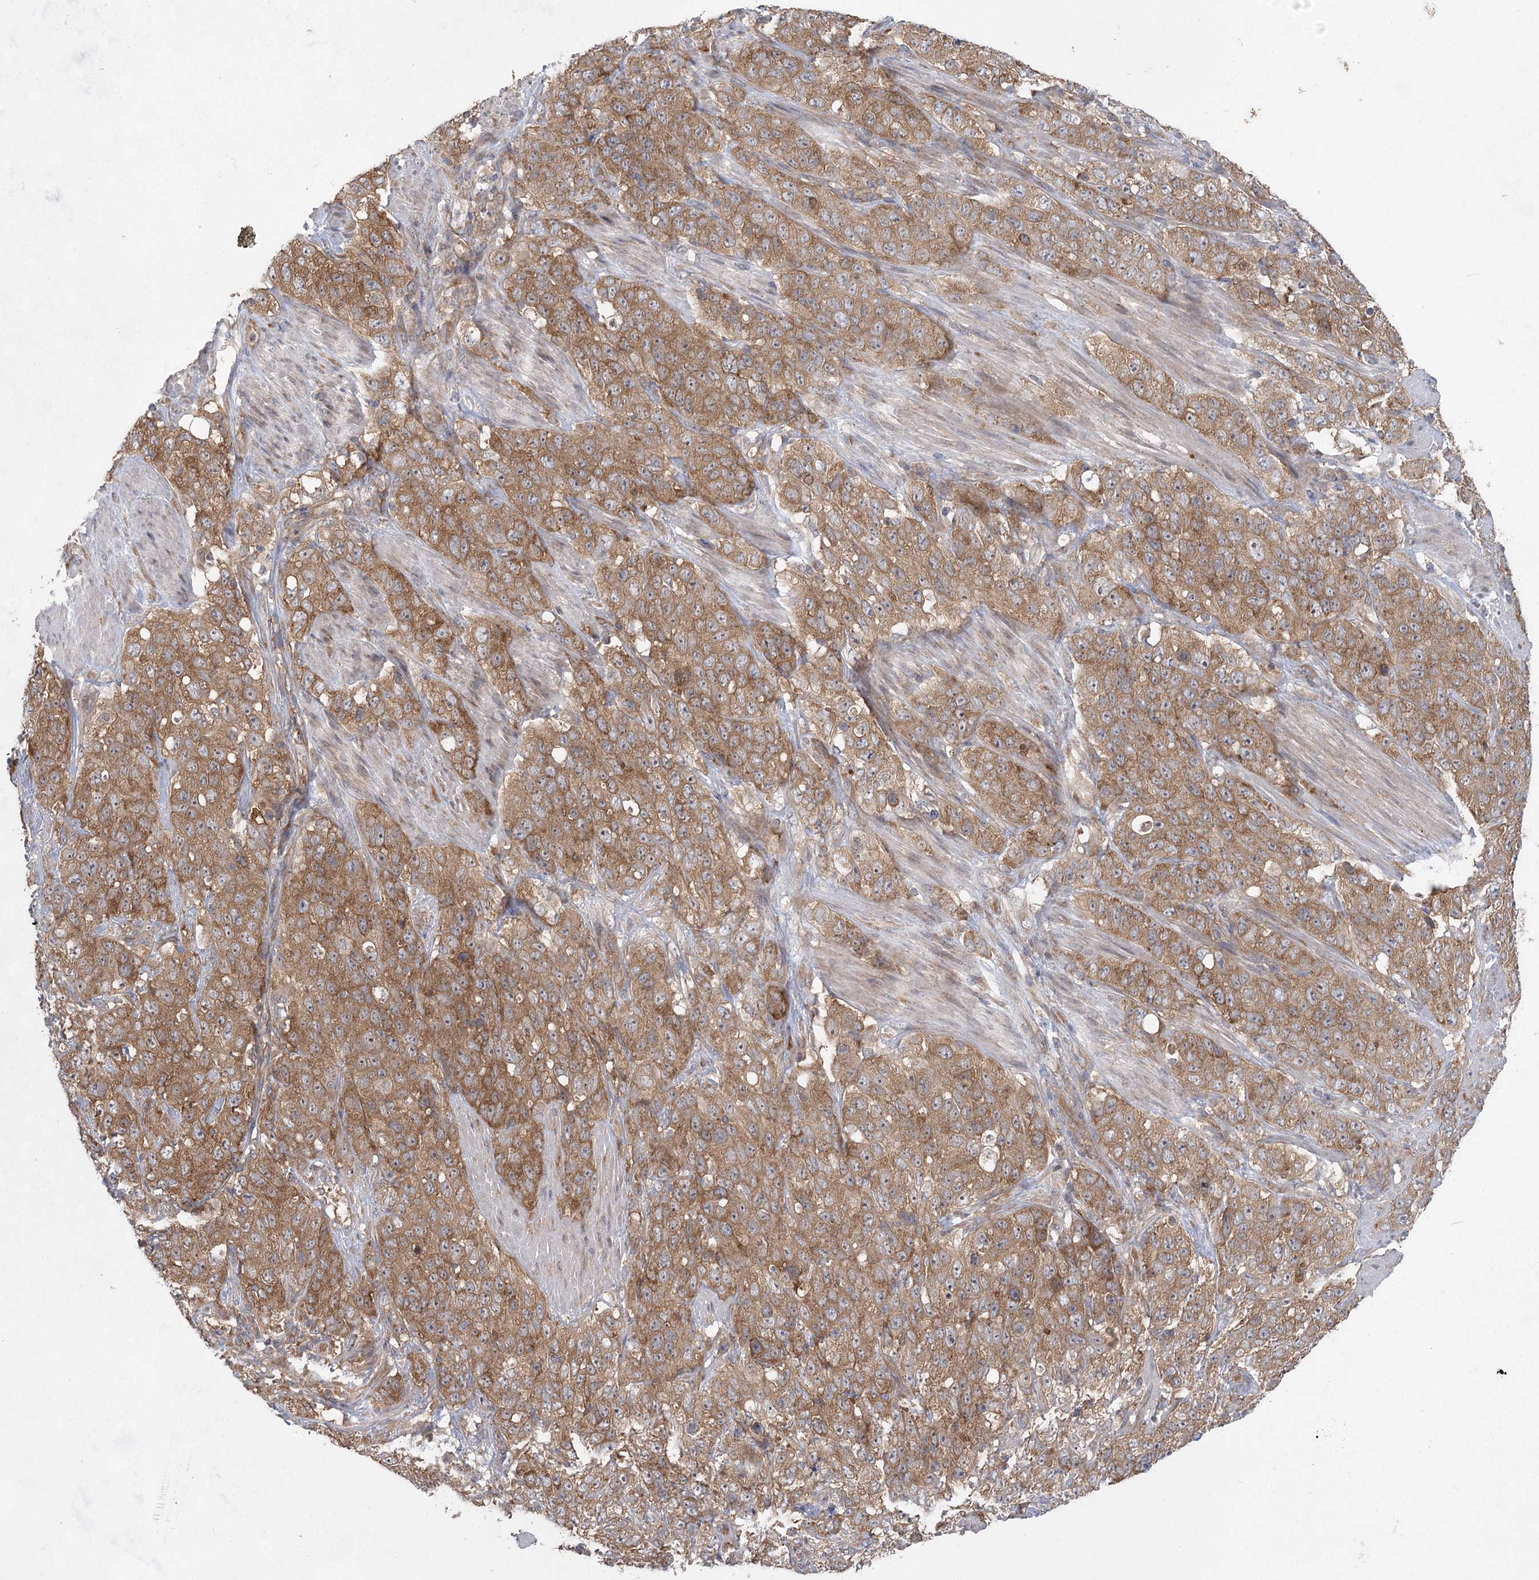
{"staining": {"intensity": "moderate", "quantity": ">75%", "location": "cytoplasmic/membranous"}, "tissue": "stomach cancer", "cell_type": "Tumor cells", "image_type": "cancer", "snomed": [{"axis": "morphology", "description": "Adenocarcinoma, NOS"}, {"axis": "topography", "description": "Stomach"}], "caption": "Immunohistochemistry (IHC) of human adenocarcinoma (stomach) reveals medium levels of moderate cytoplasmic/membranous expression in about >75% of tumor cells.", "gene": "EIF3A", "patient": {"sex": "male", "age": 48}}